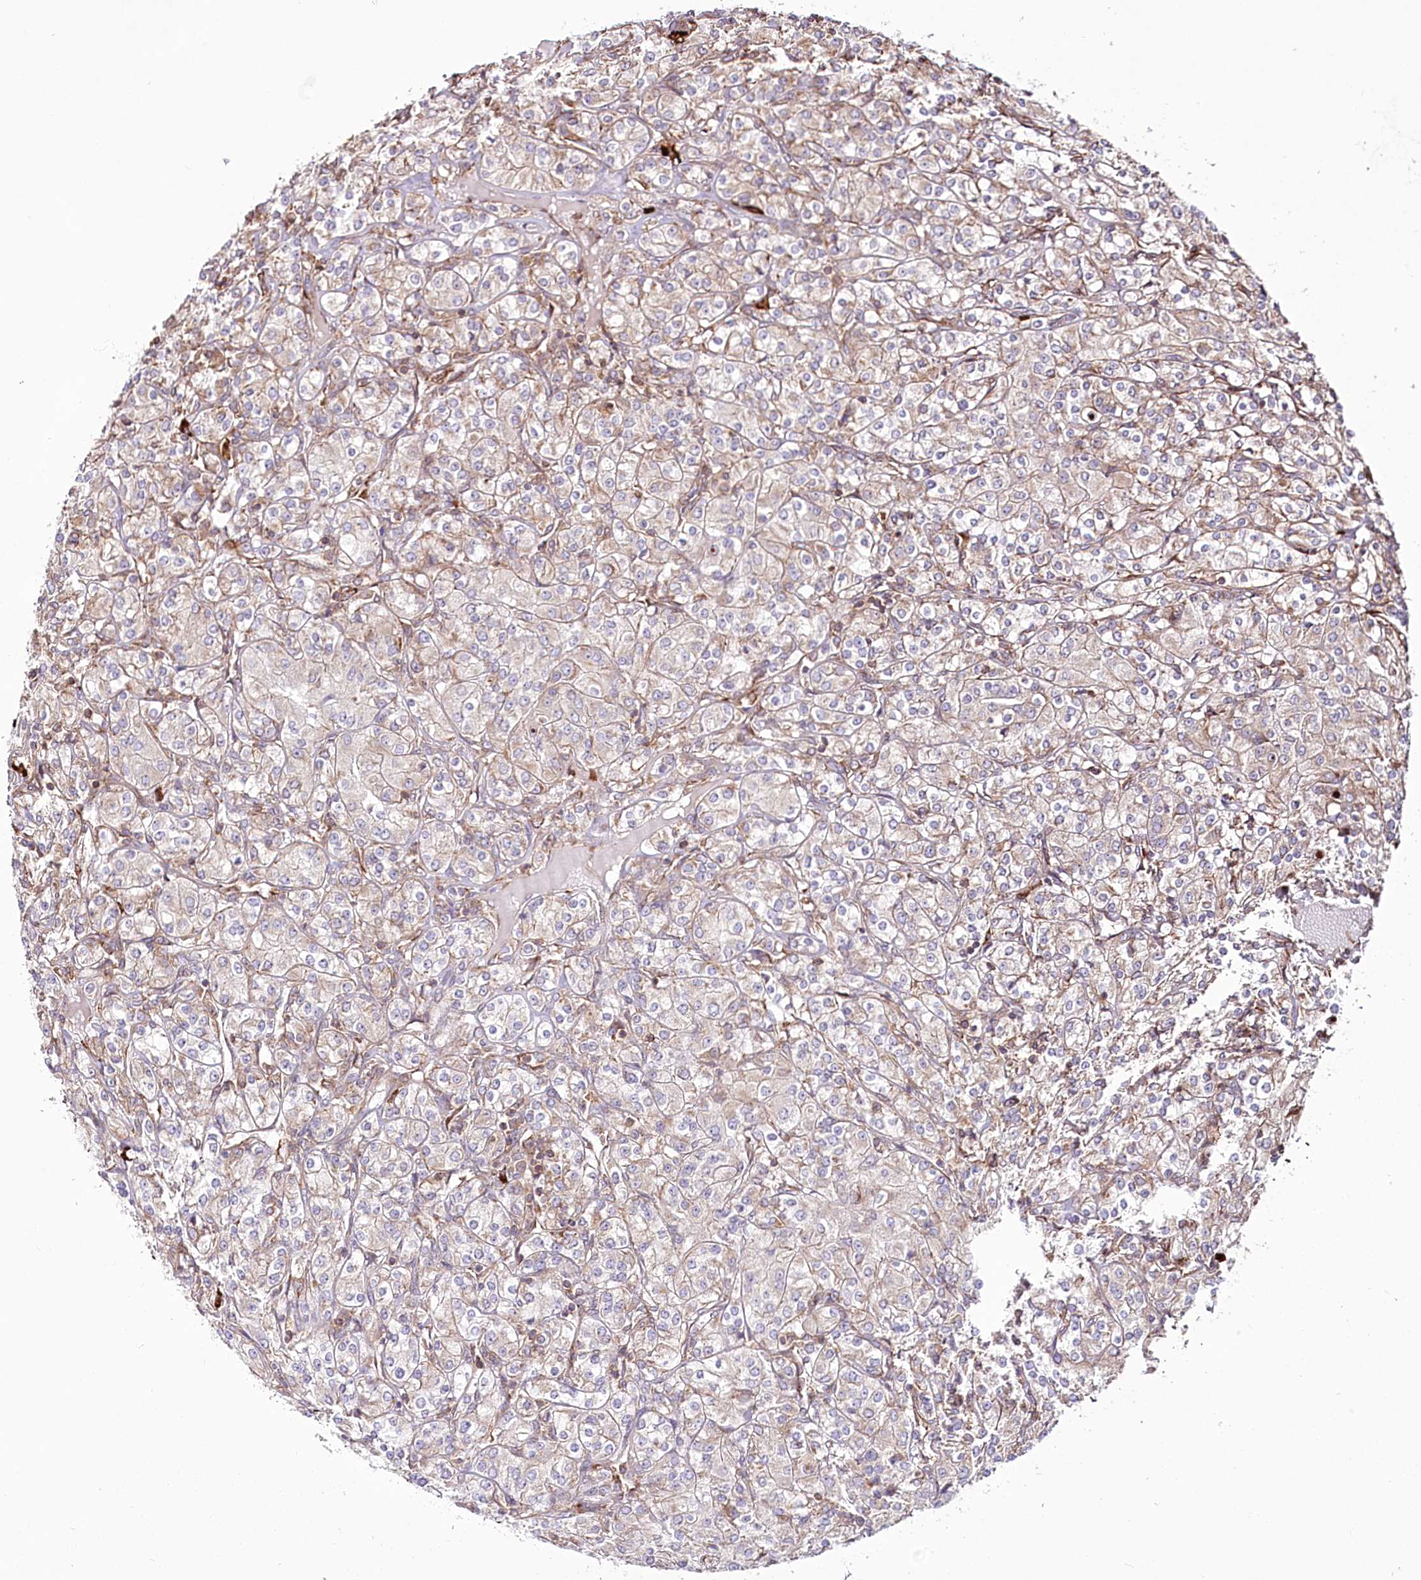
{"staining": {"intensity": "weak", "quantity": "25%-75%", "location": "cytoplasmic/membranous"}, "tissue": "renal cancer", "cell_type": "Tumor cells", "image_type": "cancer", "snomed": [{"axis": "morphology", "description": "Adenocarcinoma, NOS"}, {"axis": "topography", "description": "Kidney"}], "caption": "Adenocarcinoma (renal) tissue shows weak cytoplasmic/membranous staining in about 25%-75% of tumor cells", "gene": "POGLUT1", "patient": {"sex": "male", "age": 77}}